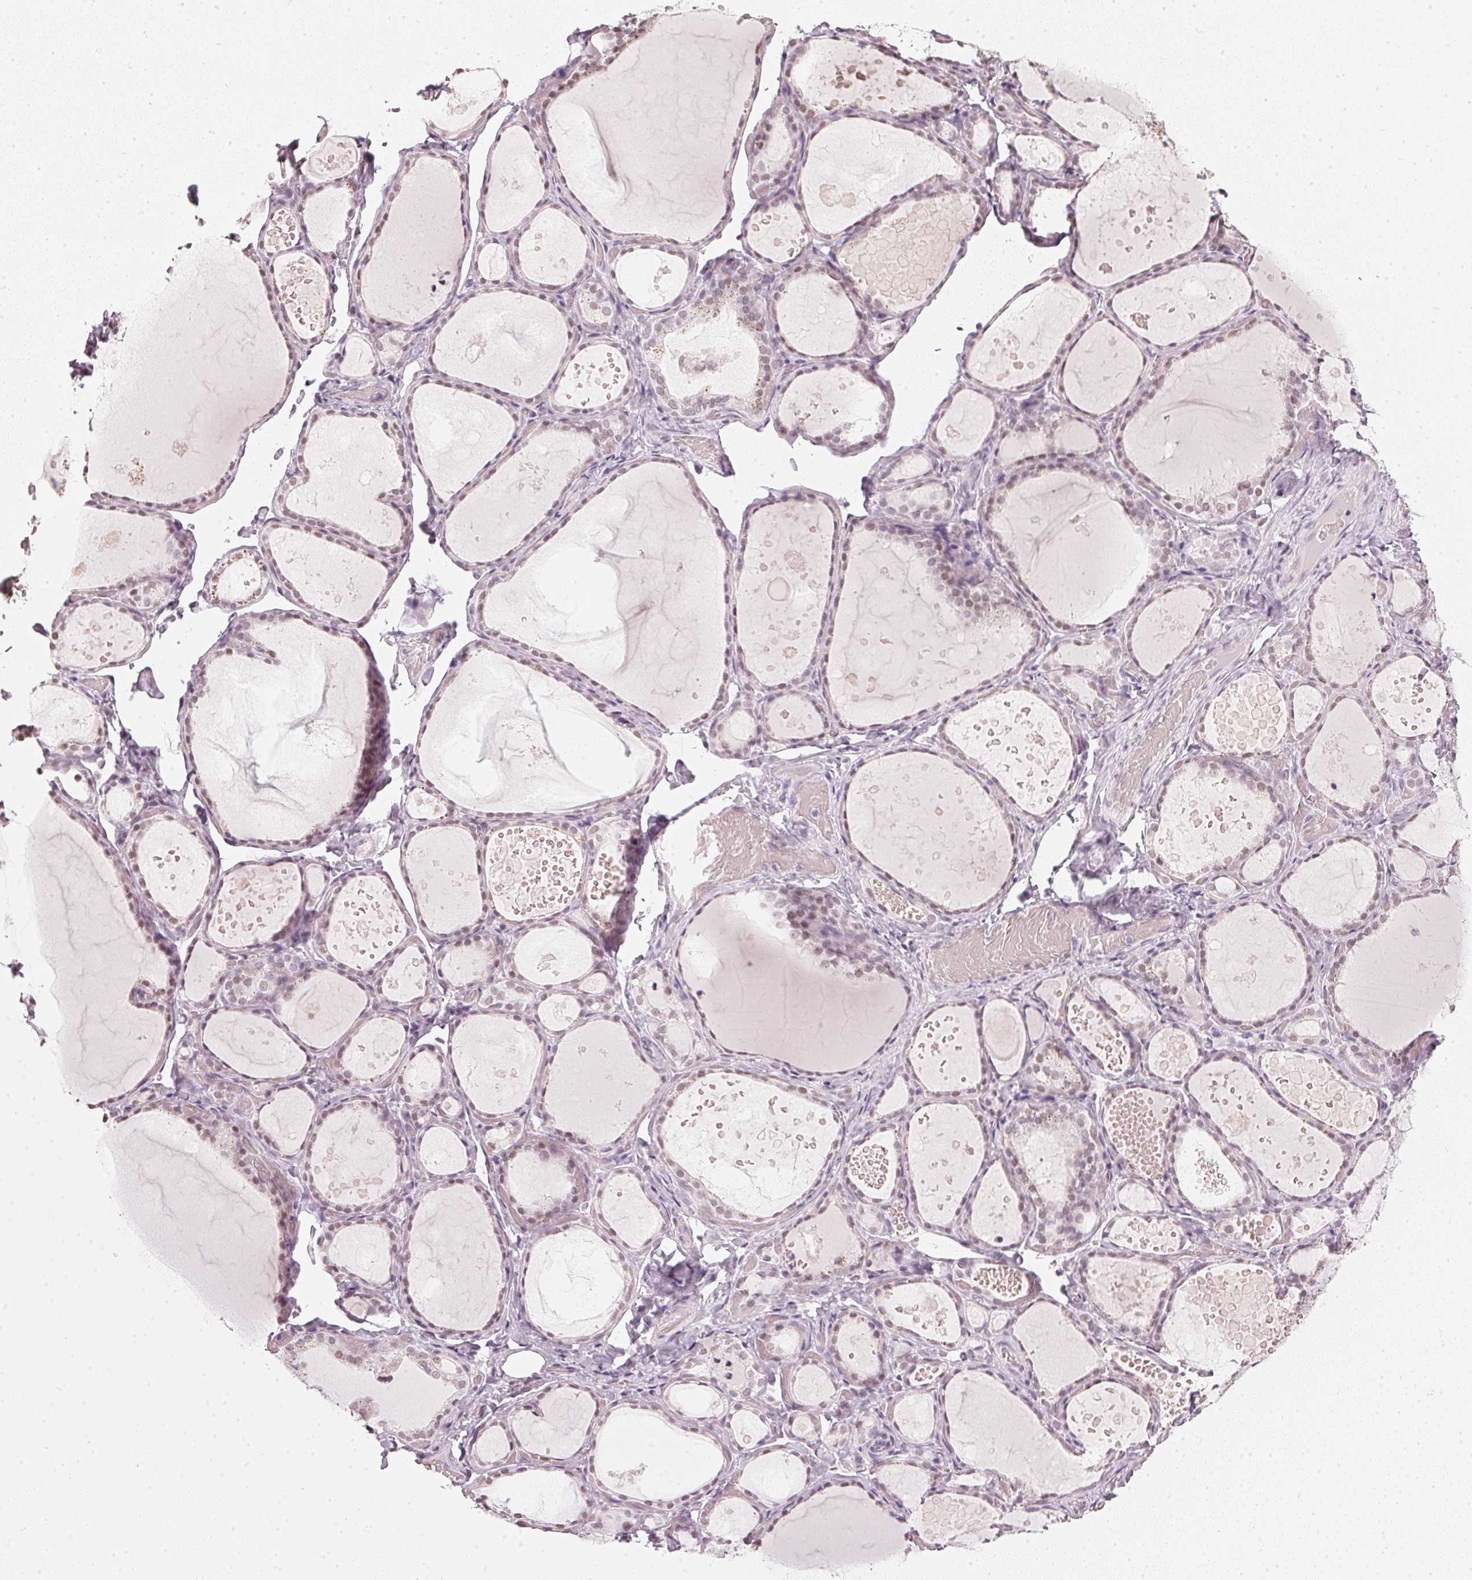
{"staining": {"intensity": "weak", "quantity": "25%-75%", "location": "nuclear"}, "tissue": "thyroid gland", "cell_type": "Glandular cells", "image_type": "normal", "snomed": [{"axis": "morphology", "description": "Normal tissue, NOS"}, {"axis": "topography", "description": "Thyroid gland"}], "caption": "Immunohistochemical staining of unremarkable thyroid gland demonstrates 25%-75% levels of weak nuclear protein staining in approximately 25%-75% of glandular cells. (brown staining indicates protein expression, while blue staining denotes nuclei).", "gene": "DNAJC6", "patient": {"sex": "female", "age": 56}}